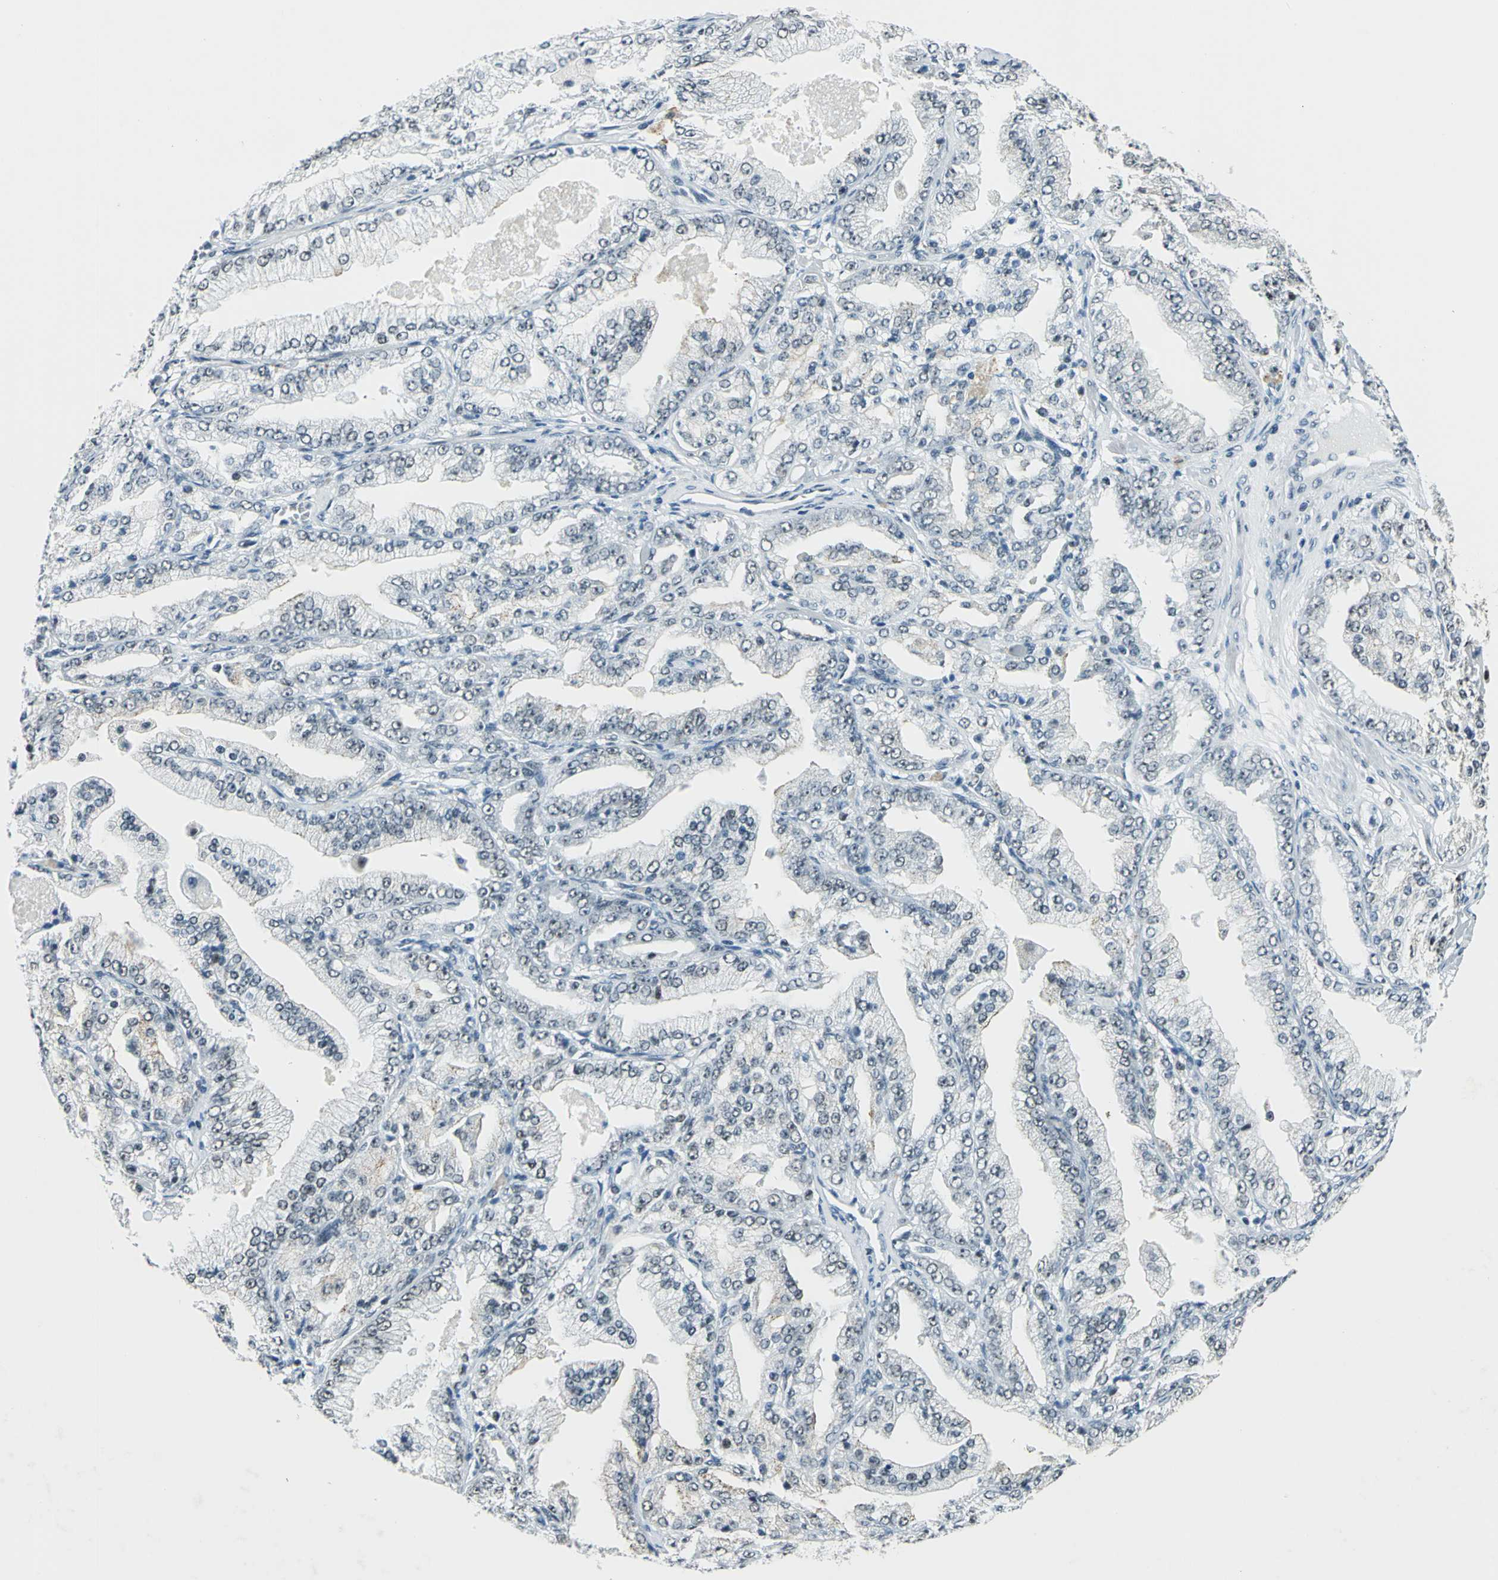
{"staining": {"intensity": "weak", "quantity": ">75%", "location": "nuclear"}, "tissue": "prostate cancer", "cell_type": "Tumor cells", "image_type": "cancer", "snomed": [{"axis": "morphology", "description": "Adenocarcinoma, High grade"}, {"axis": "topography", "description": "Prostate"}], "caption": "About >75% of tumor cells in prostate cancer (high-grade adenocarcinoma) exhibit weak nuclear protein staining as visualized by brown immunohistochemical staining.", "gene": "KAT6B", "patient": {"sex": "male", "age": 61}}